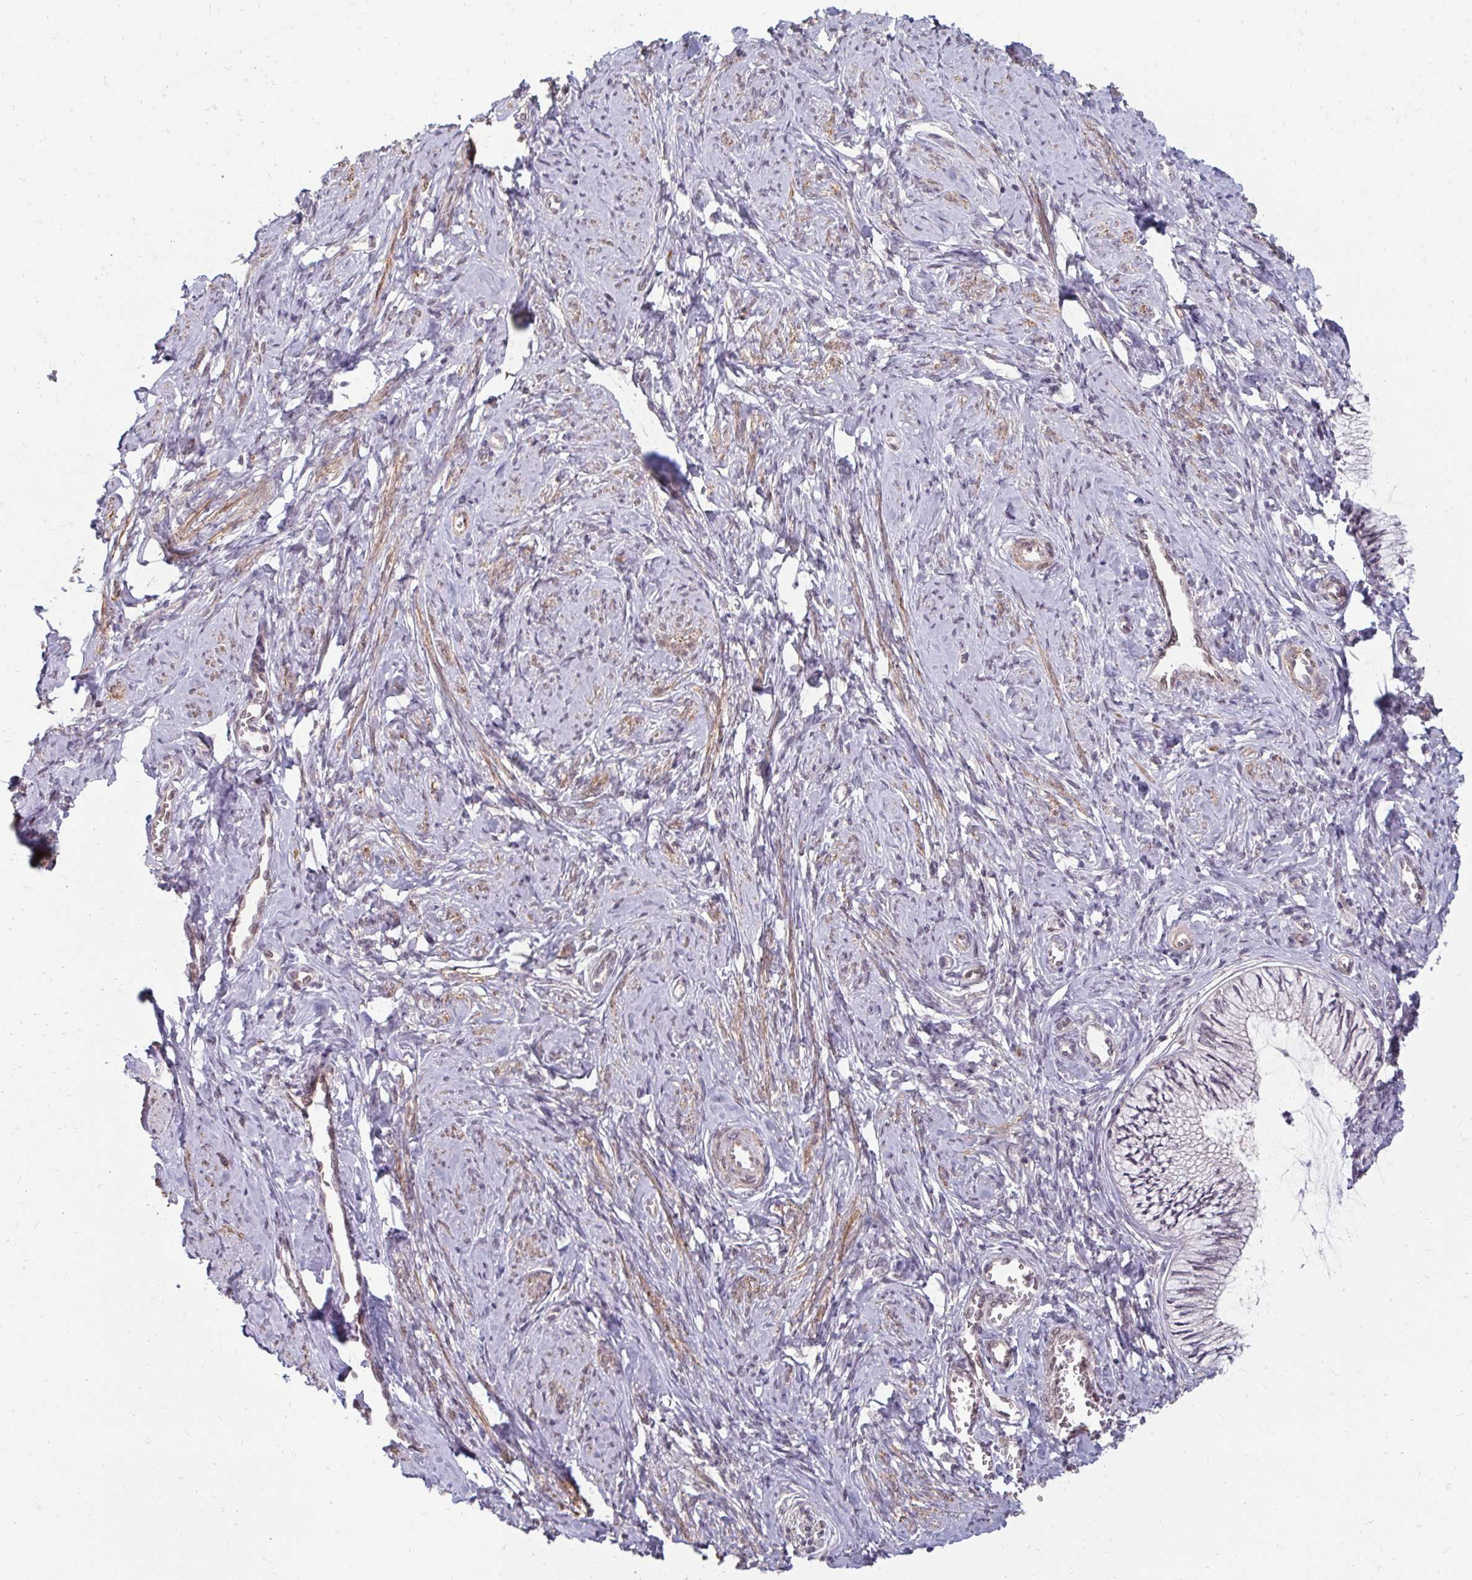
{"staining": {"intensity": "negative", "quantity": "none", "location": "none"}, "tissue": "cervix", "cell_type": "Glandular cells", "image_type": "normal", "snomed": [{"axis": "morphology", "description": "Normal tissue, NOS"}, {"axis": "topography", "description": "Cervix"}], "caption": "High magnification brightfield microscopy of benign cervix stained with DAB (brown) and counterstained with hematoxylin (blue): glandular cells show no significant expression. (Stains: DAB (3,3'-diaminobenzidine) IHC with hematoxylin counter stain, Microscopy: brightfield microscopy at high magnification).", "gene": "GPC5", "patient": {"sex": "female", "age": 24}}